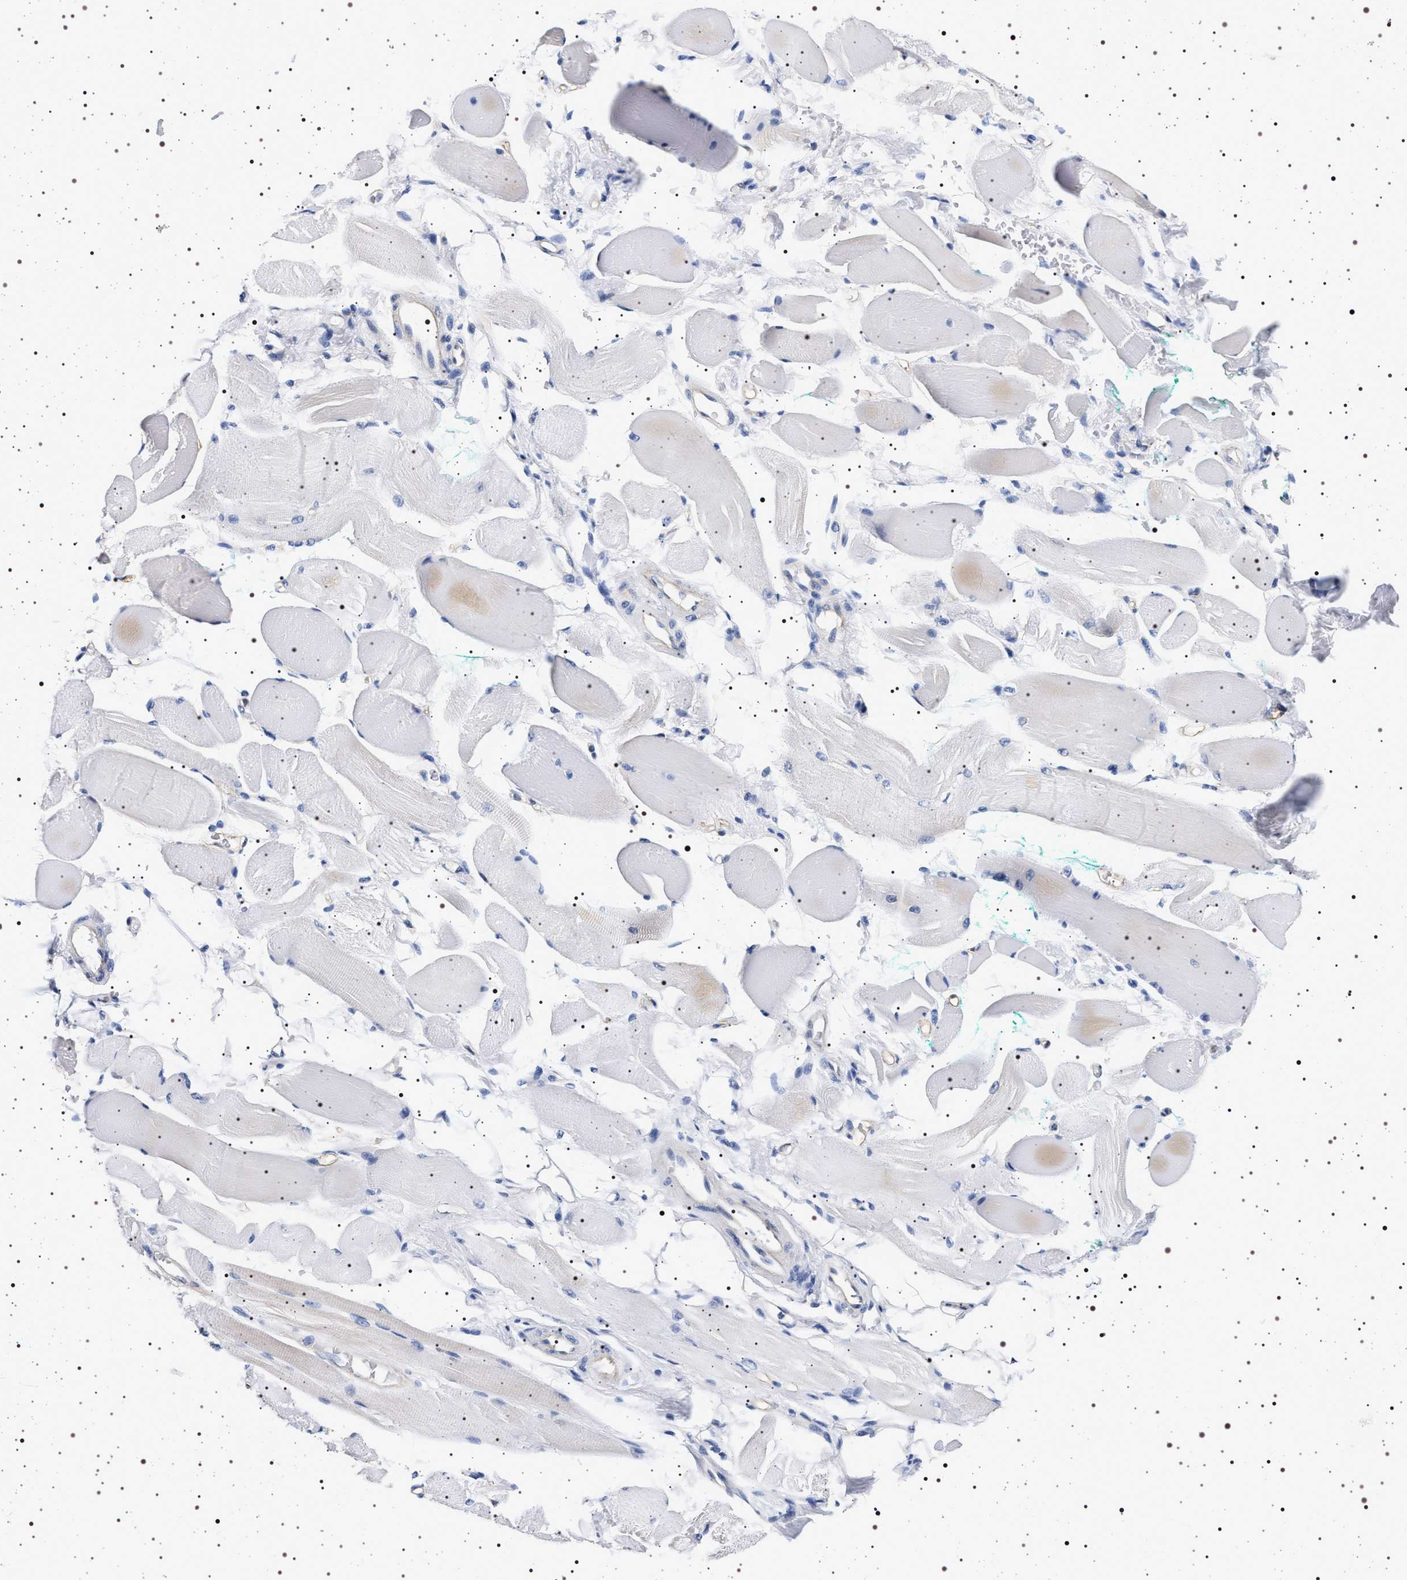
{"staining": {"intensity": "negative", "quantity": "none", "location": "none"}, "tissue": "skeletal muscle", "cell_type": "Myocytes", "image_type": "normal", "snomed": [{"axis": "morphology", "description": "Normal tissue, NOS"}, {"axis": "topography", "description": "Skeletal muscle"}, {"axis": "topography", "description": "Peripheral nerve tissue"}], "caption": "Immunohistochemistry image of normal skeletal muscle: skeletal muscle stained with DAB displays no significant protein staining in myocytes. The staining is performed using DAB (3,3'-diaminobenzidine) brown chromogen with nuclei counter-stained in using hematoxylin.", "gene": "HSD17B1", "patient": {"sex": "female", "age": 84}}